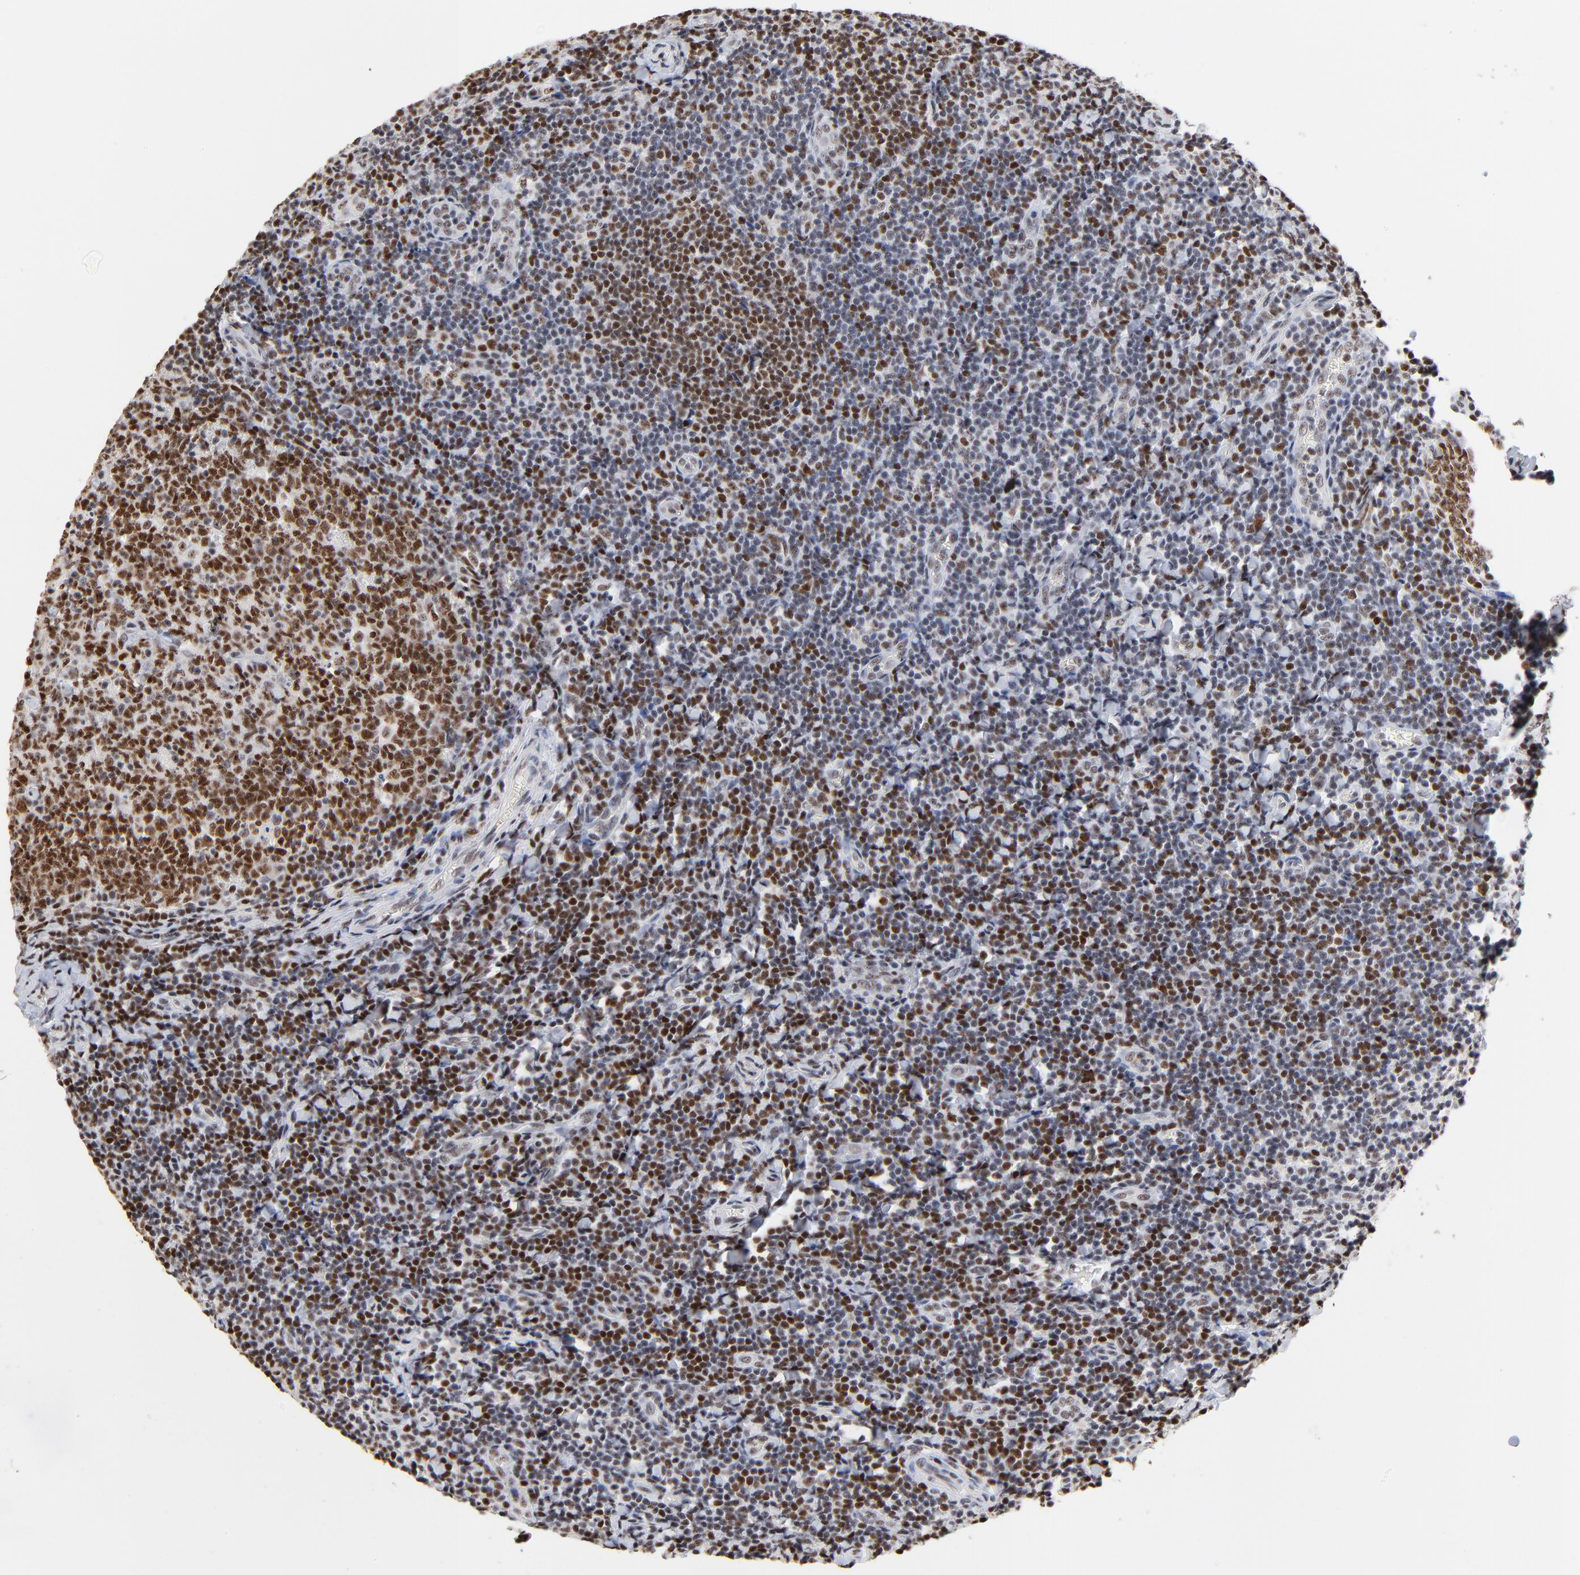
{"staining": {"intensity": "strong", "quantity": ">75%", "location": "nuclear"}, "tissue": "tonsil", "cell_type": "Germinal center cells", "image_type": "normal", "snomed": [{"axis": "morphology", "description": "Normal tissue, NOS"}, {"axis": "topography", "description": "Tonsil"}], "caption": "Immunohistochemical staining of benign tonsil reveals strong nuclear protein expression in approximately >75% of germinal center cells. (Brightfield microscopy of DAB IHC at high magnification).", "gene": "MBD4", "patient": {"sex": "male", "age": 31}}